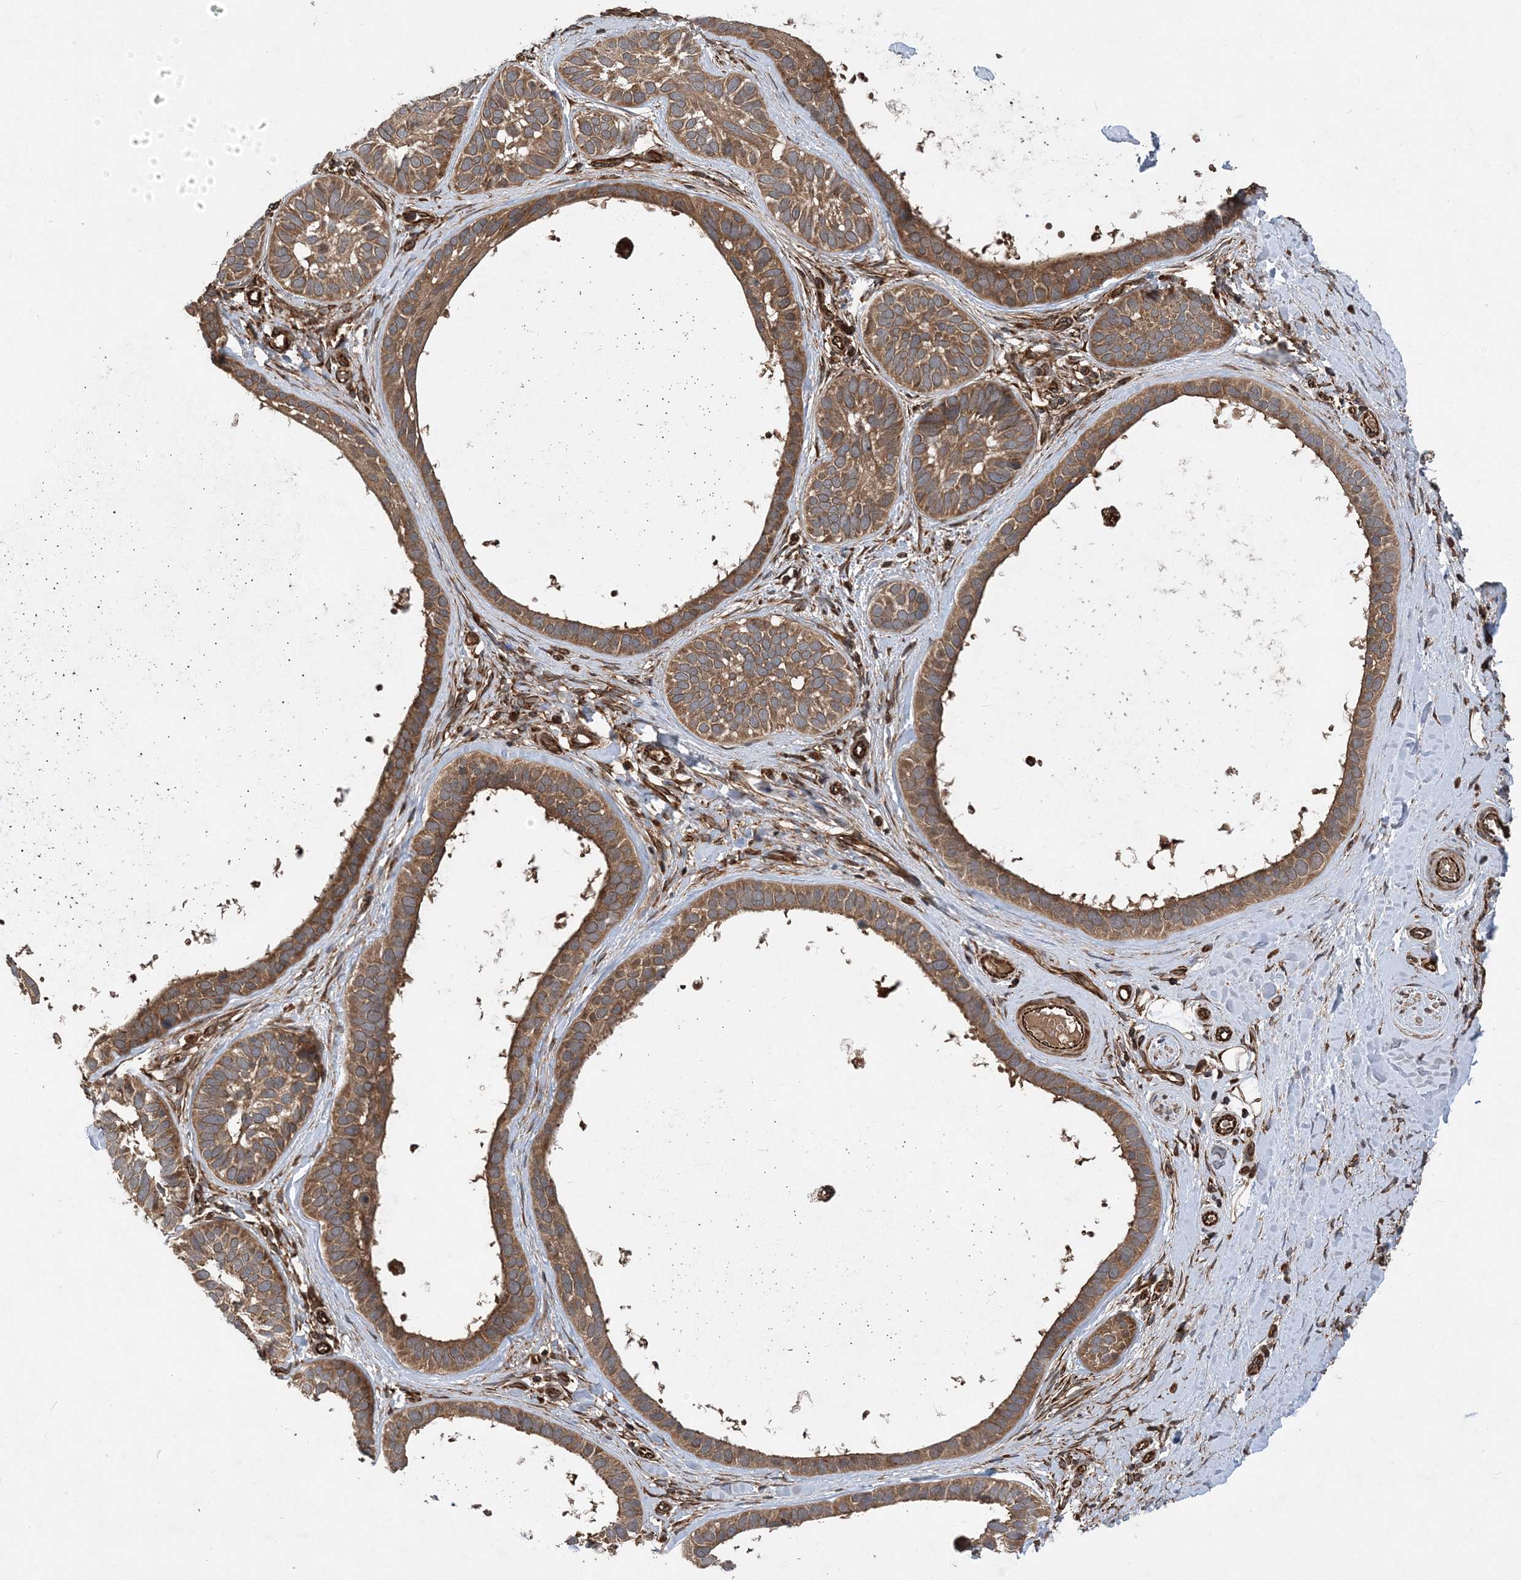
{"staining": {"intensity": "moderate", "quantity": ">75%", "location": "cytoplasmic/membranous"}, "tissue": "skin cancer", "cell_type": "Tumor cells", "image_type": "cancer", "snomed": [{"axis": "morphology", "description": "Basal cell carcinoma"}, {"axis": "topography", "description": "Skin"}], "caption": "Moderate cytoplasmic/membranous expression for a protein is appreciated in about >75% of tumor cells of skin cancer (basal cell carcinoma) using immunohistochemistry.", "gene": "ATG3", "patient": {"sex": "male", "age": 62}}